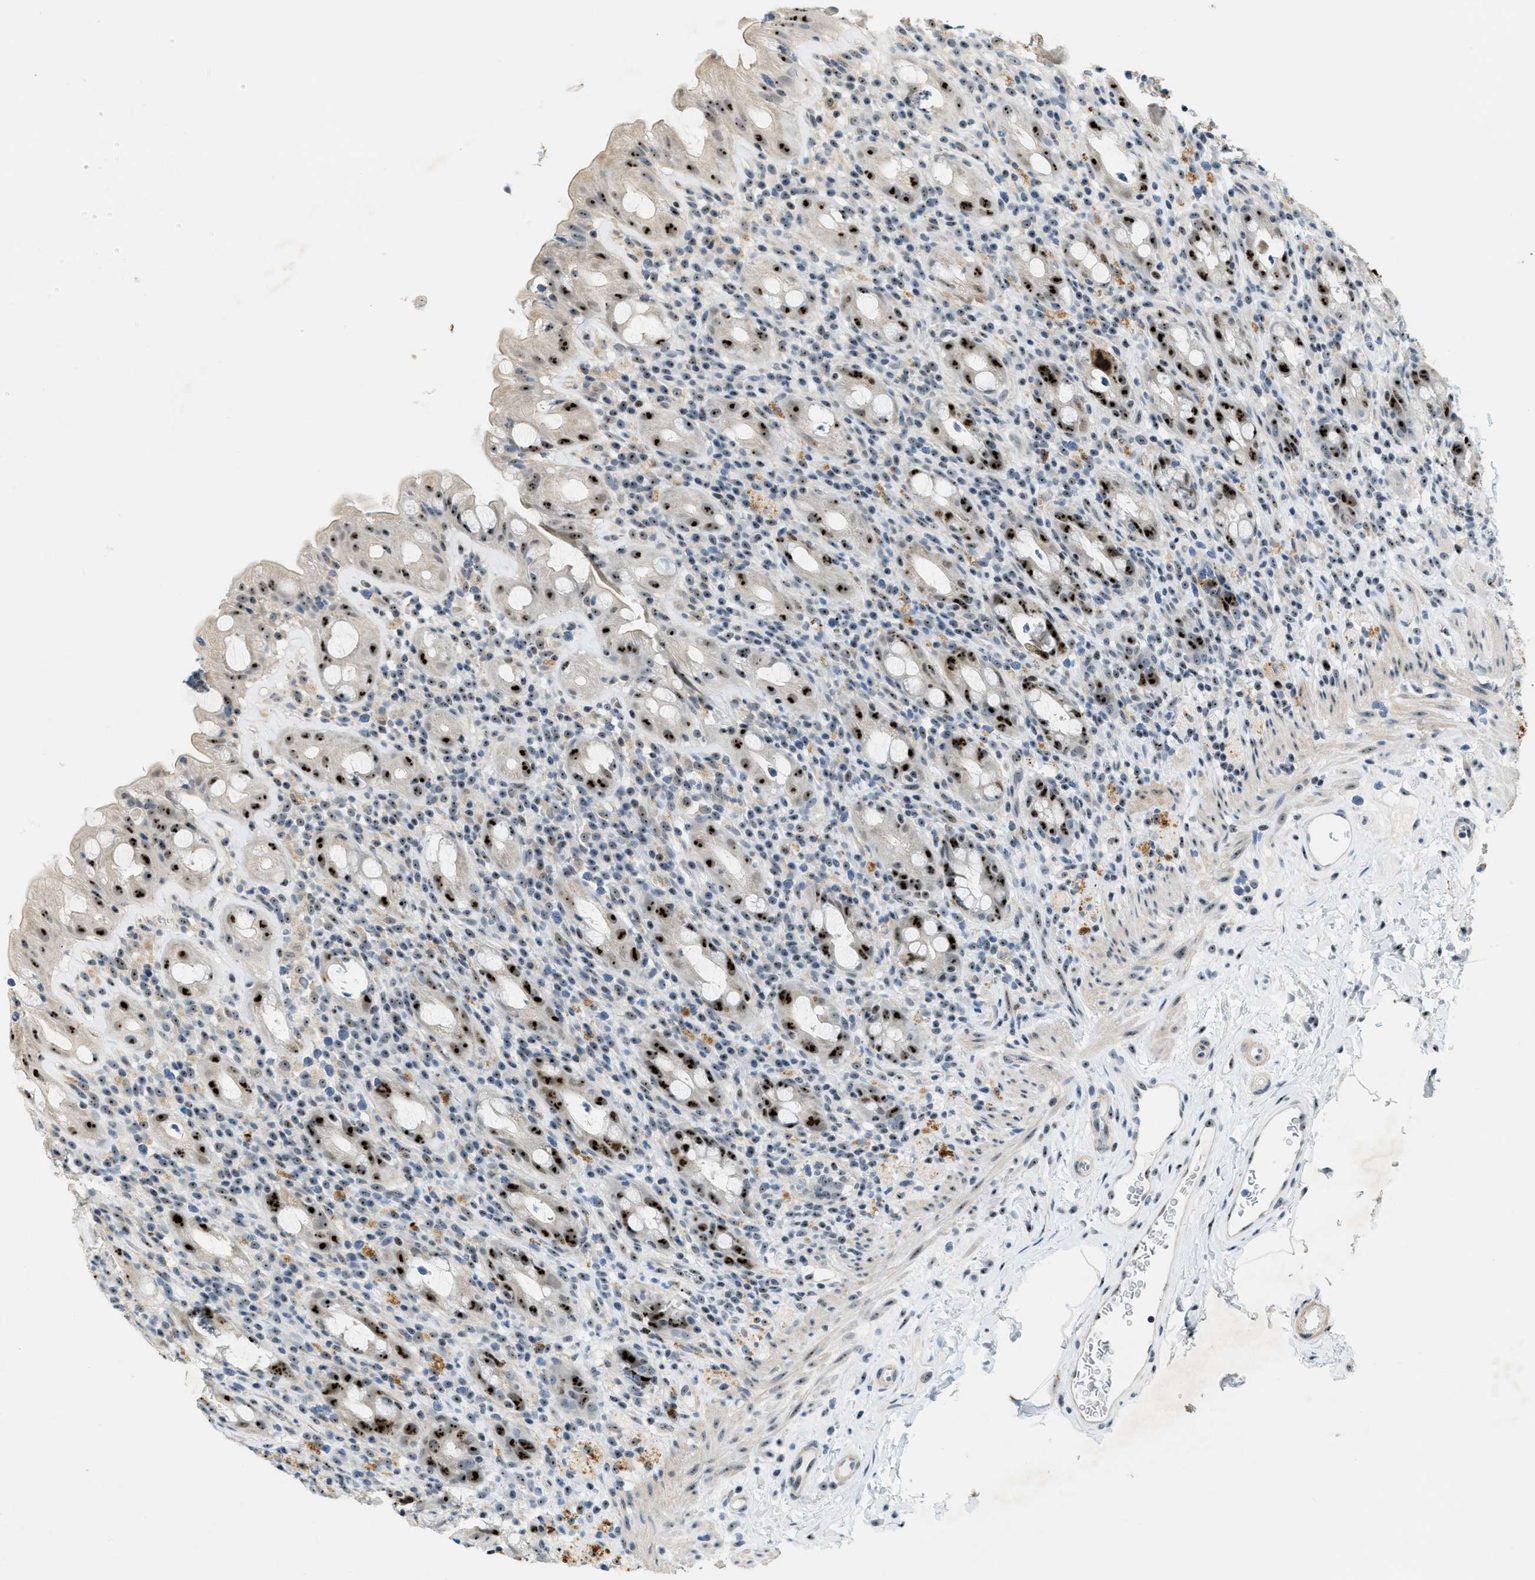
{"staining": {"intensity": "strong", "quantity": "25%-75%", "location": "nuclear"}, "tissue": "rectum", "cell_type": "Glandular cells", "image_type": "normal", "snomed": [{"axis": "morphology", "description": "Normal tissue, NOS"}, {"axis": "topography", "description": "Rectum"}], "caption": "DAB immunohistochemical staining of normal rectum reveals strong nuclear protein expression in about 25%-75% of glandular cells.", "gene": "DDX47", "patient": {"sex": "male", "age": 44}}